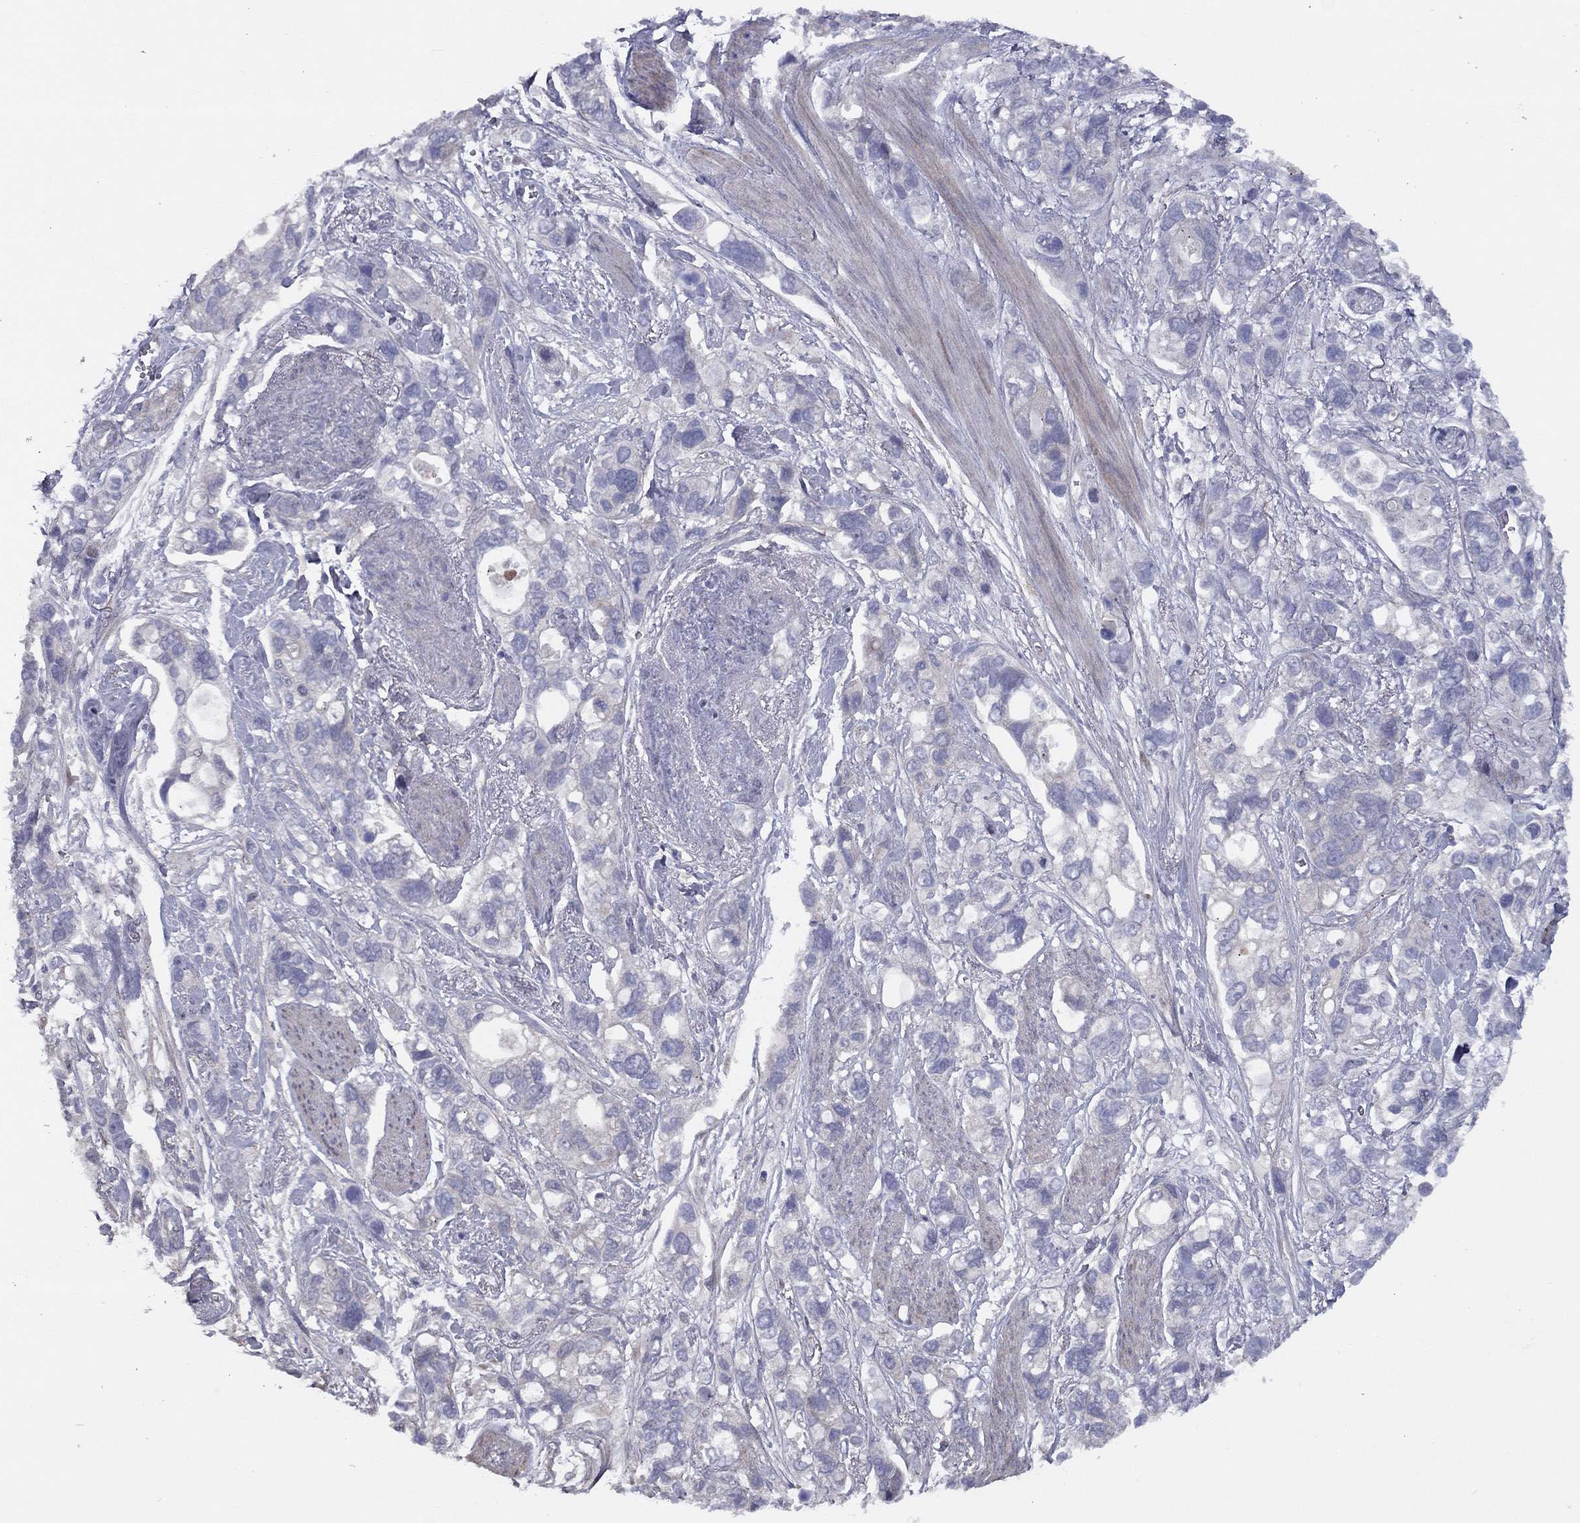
{"staining": {"intensity": "negative", "quantity": "none", "location": "none"}, "tissue": "stomach cancer", "cell_type": "Tumor cells", "image_type": "cancer", "snomed": [{"axis": "morphology", "description": "Adenocarcinoma, NOS"}, {"axis": "topography", "description": "Stomach, upper"}], "caption": "High power microscopy image of an immunohistochemistry photomicrograph of stomach cancer (adenocarcinoma), revealing no significant positivity in tumor cells.", "gene": "DUSP7", "patient": {"sex": "female", "age": 81}}